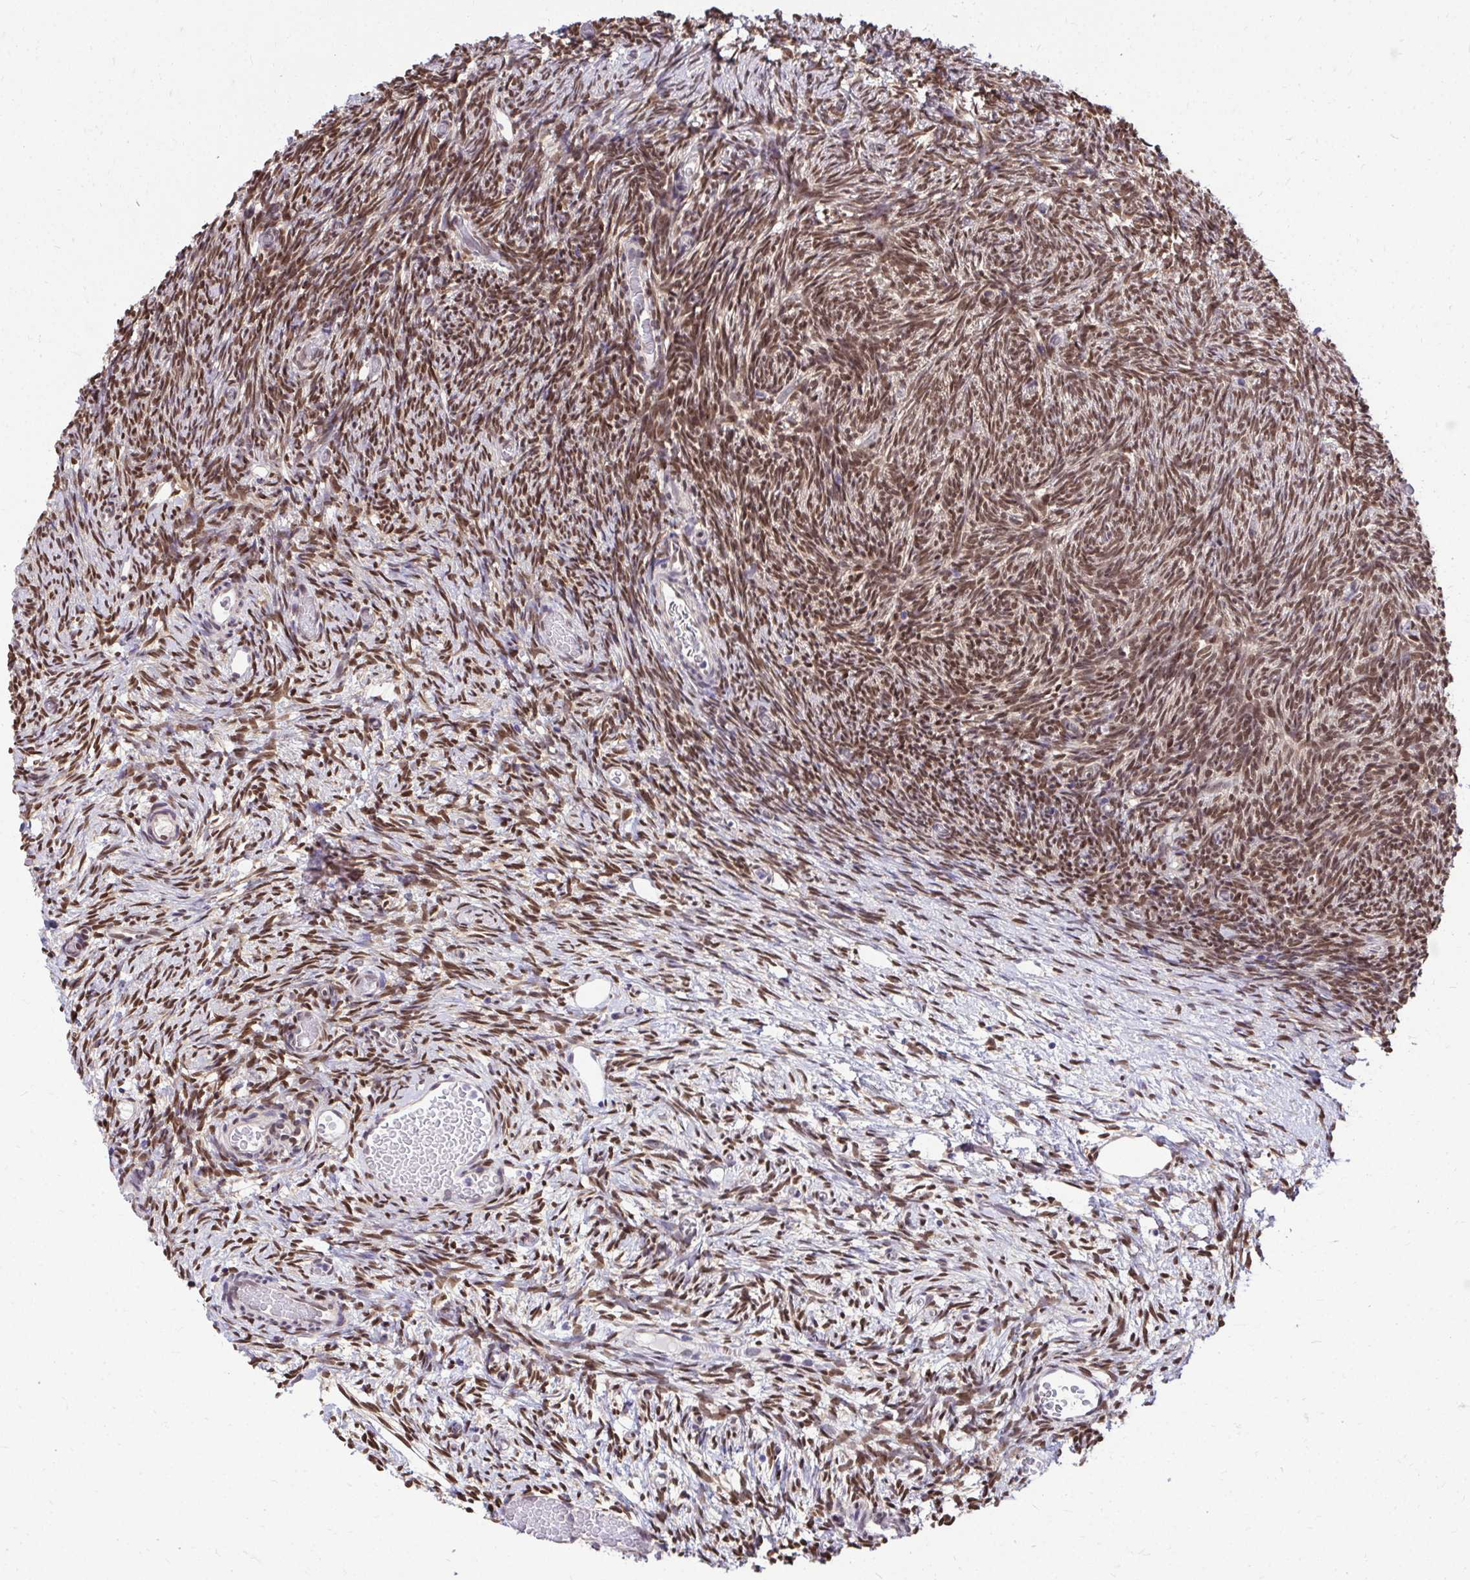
{"staining": {"intensity": "negative", "quantity": "none", "location": "none"}, "tissue": "ovary", "cell_type": "Follicle cells", "image_type": "normal", "snomed": [{"axis": "morphology", "description": "Normal tissue, NOS"}, {"axis": "topography", "description": "Ovary"}], "caption": "Photomicrograph shows no protein staining in follicle cells of benign ovary. (Brightfield microscopy of DAB (3,3'-diaminobenzidine) immunohistochemistry (IHC) at high magnification).", "gene": "BANF1", "patient": {"sex": "female", "age": 39}}